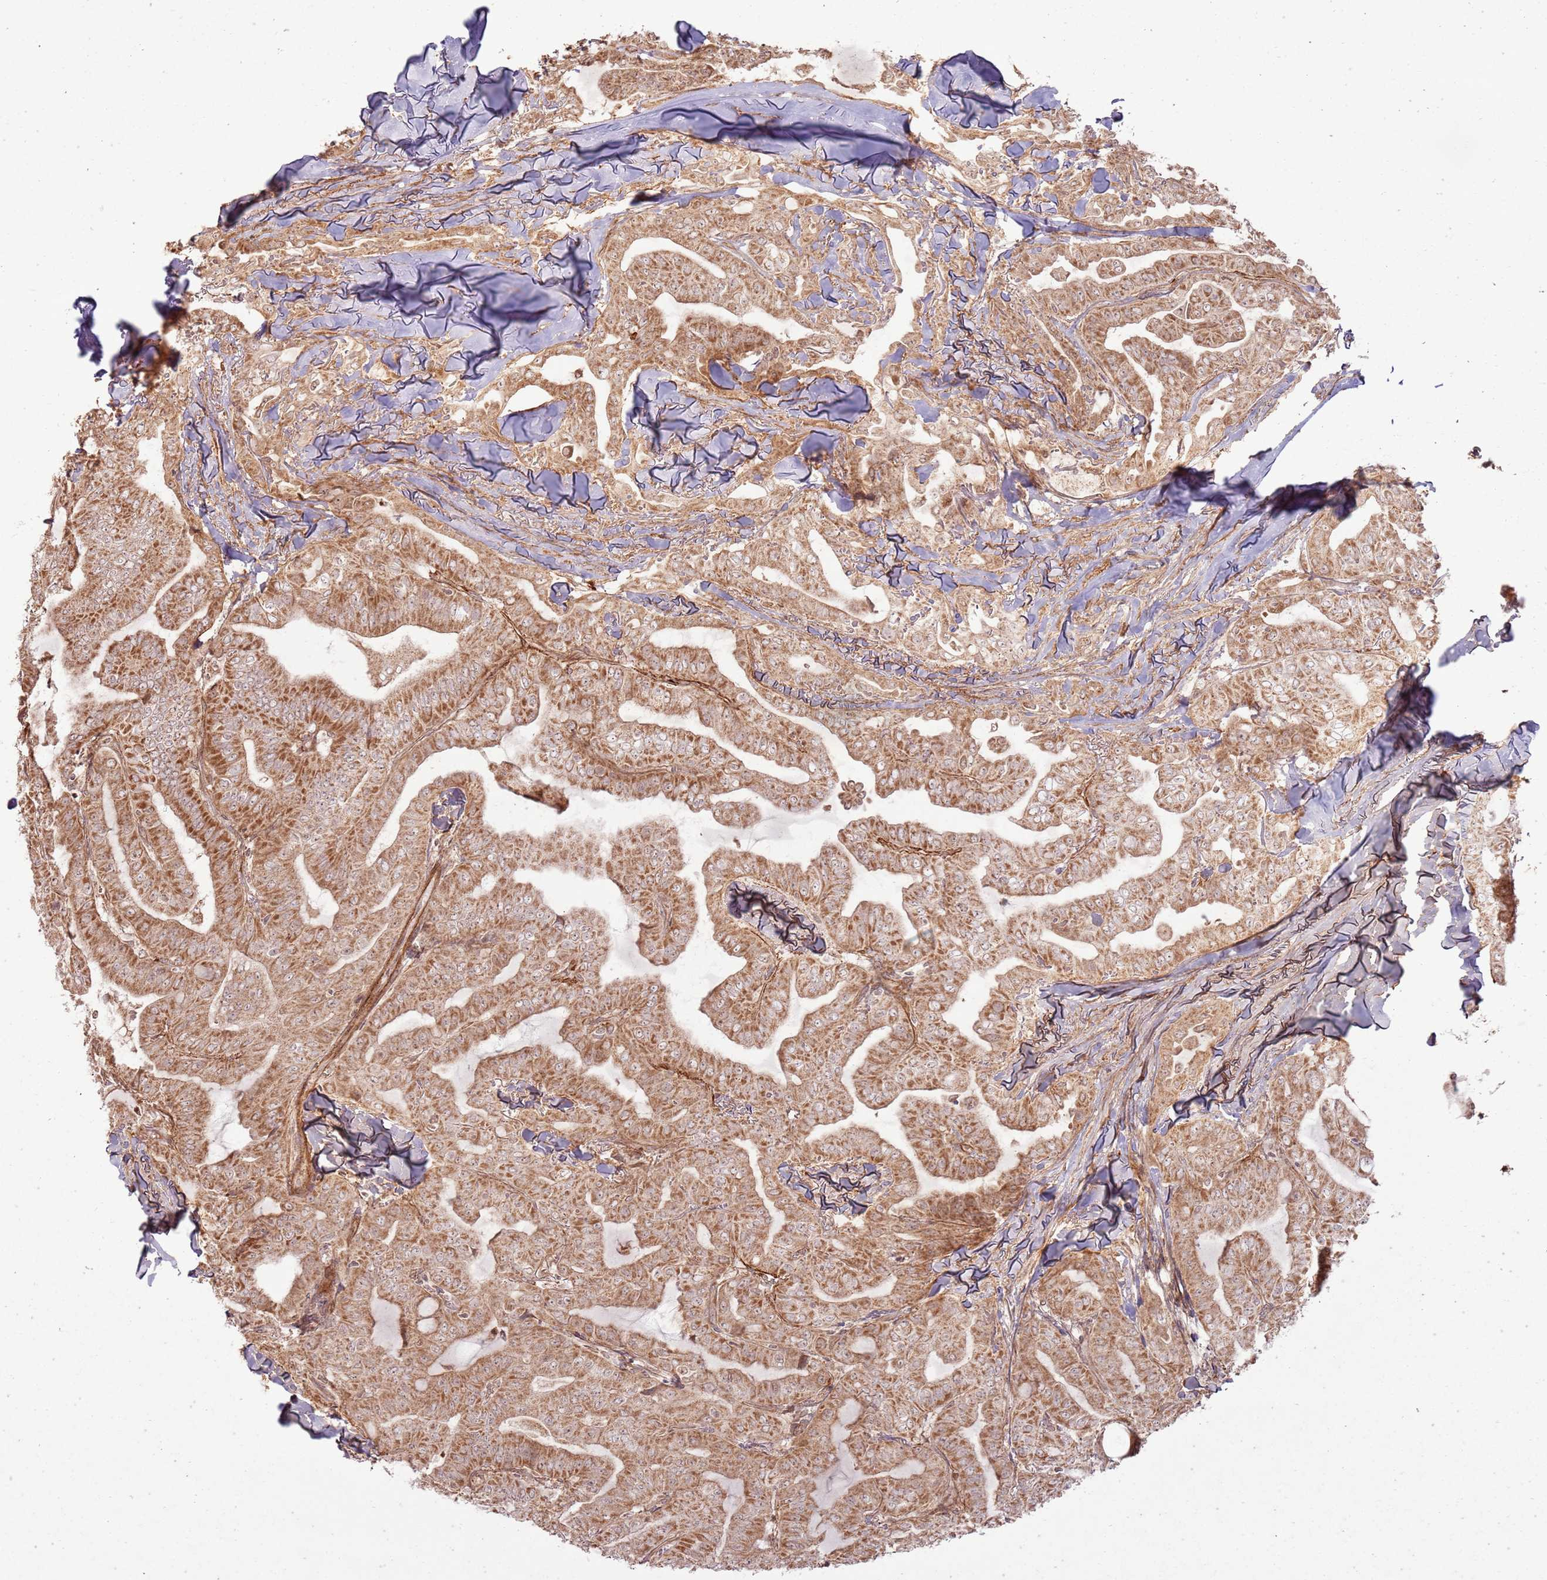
{"staining": {"intensity": "moderate", "quantity": ">75%", "location": "cytoplasmic/membranous,nuclear"}, "tissue": "thyroid cancer", "cell_type": "Tumor cells", "image_type": "cancer", "snomed": [{"axis": "morphology", "description": "Papillary adenocarcinoma, NOS"}, {"axis": "topography", "description": "Thyroid gland"}], "caption": "Immunohistochemical staining of human thyroid cancer demonstrates medium levels of moderate cytoplasmic/membranous and nuclear protein expression in about >75% of tumor cells.", "gene": "ZNF623", "patient": {"sex": "female", "age": 68}}